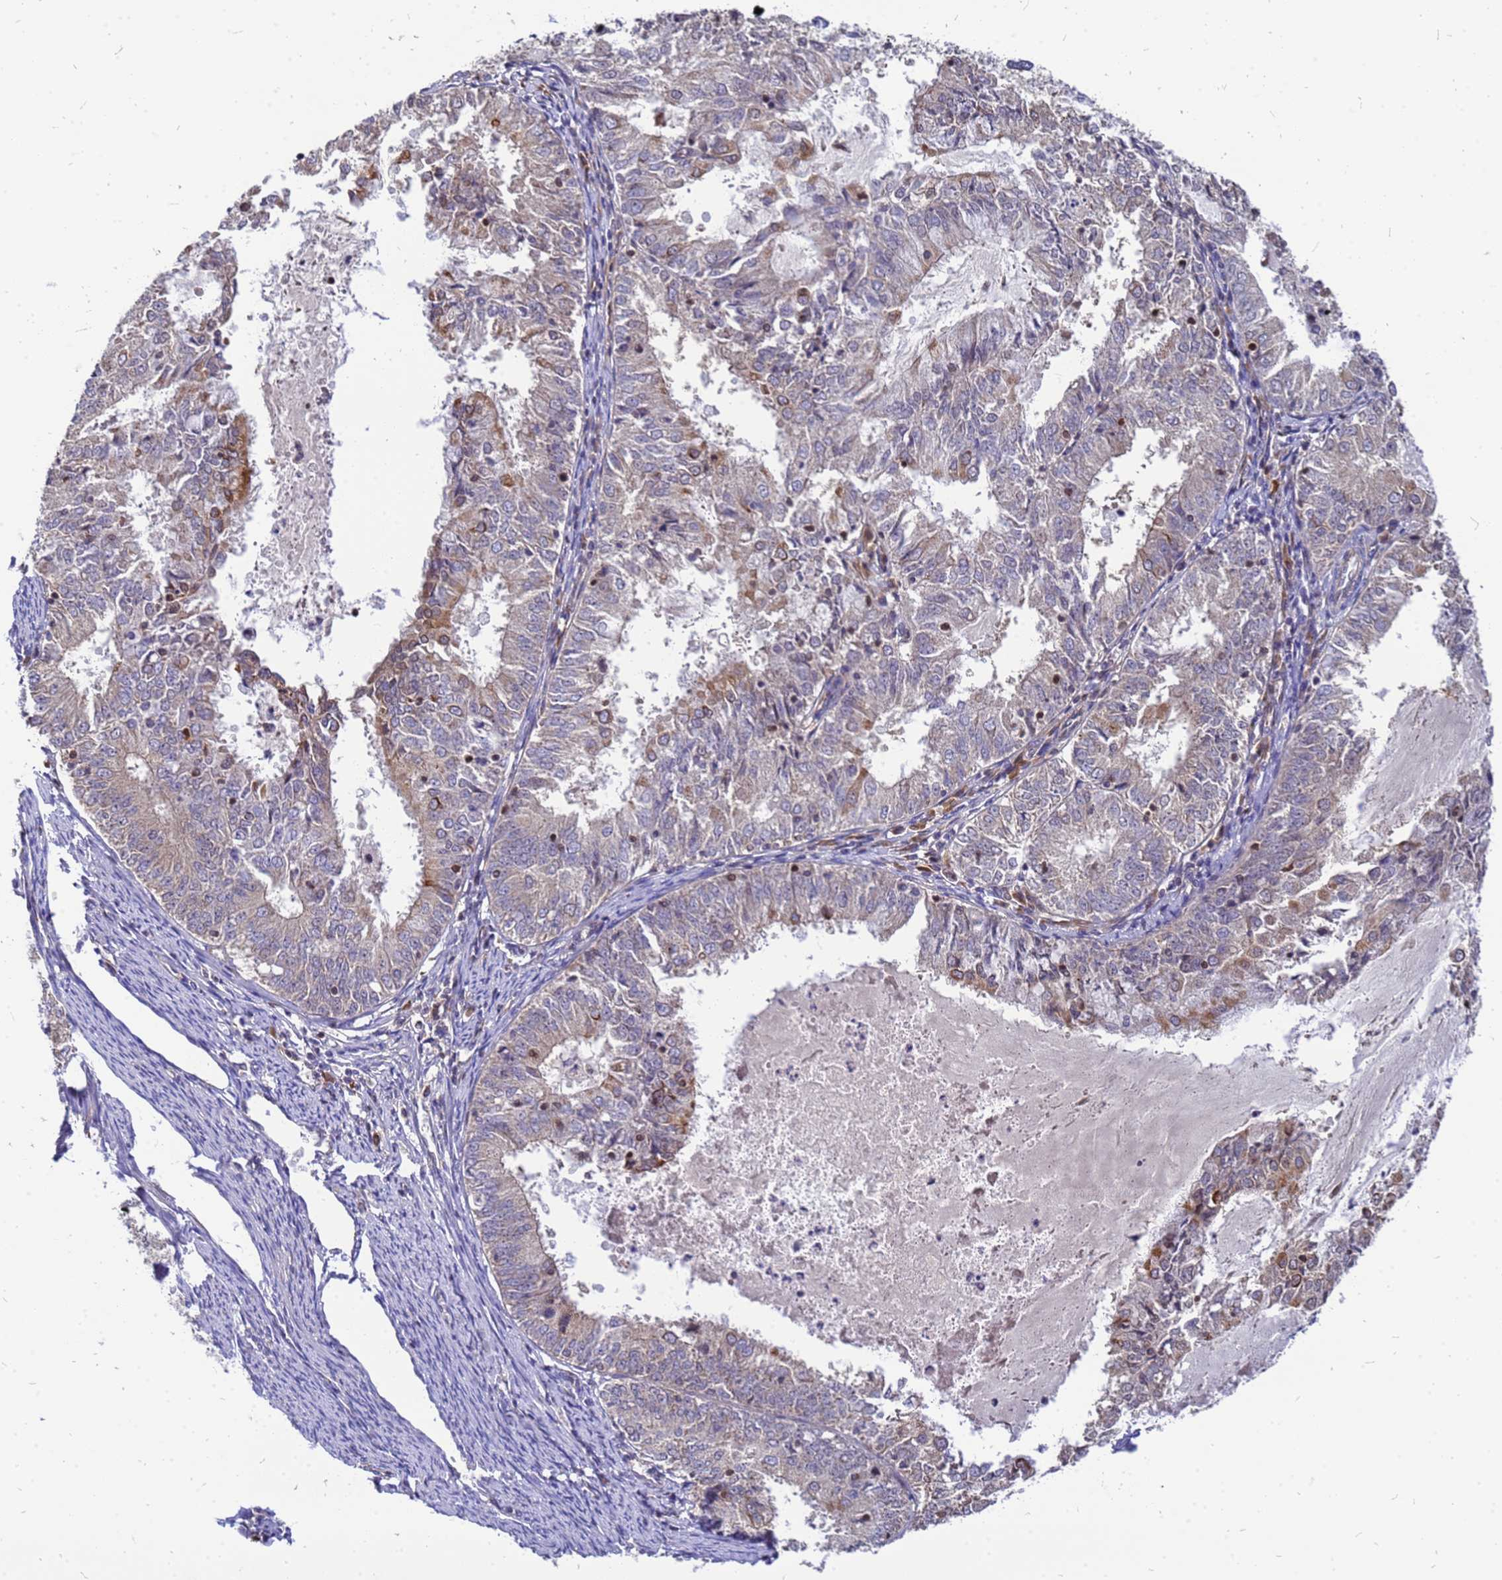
{"staining": {"intensity": "moderate", "quantity": "<25%", "location": "cytoplasmic/membranous"}, "tissue": "endometrial cancer", "cell_type": "Tumor cells", "image_type": "cancer", "snomed": [{"axis": "morphology", "description": "Adenocarcinoma, NOS"}, {"axis": "topography", "description": "Endometrium"}], "caption": "This histopathology image shows adenocarcinoma (endometrial) stained with immunohistochemistry to label a protein in brown. The cytoplasmic/membranous of tumor cells show moderate positivity for the protein. Nuclei are counter-stained blue.", "gene": "CMC4", "patient": {"sex": "female", "age": 57}}